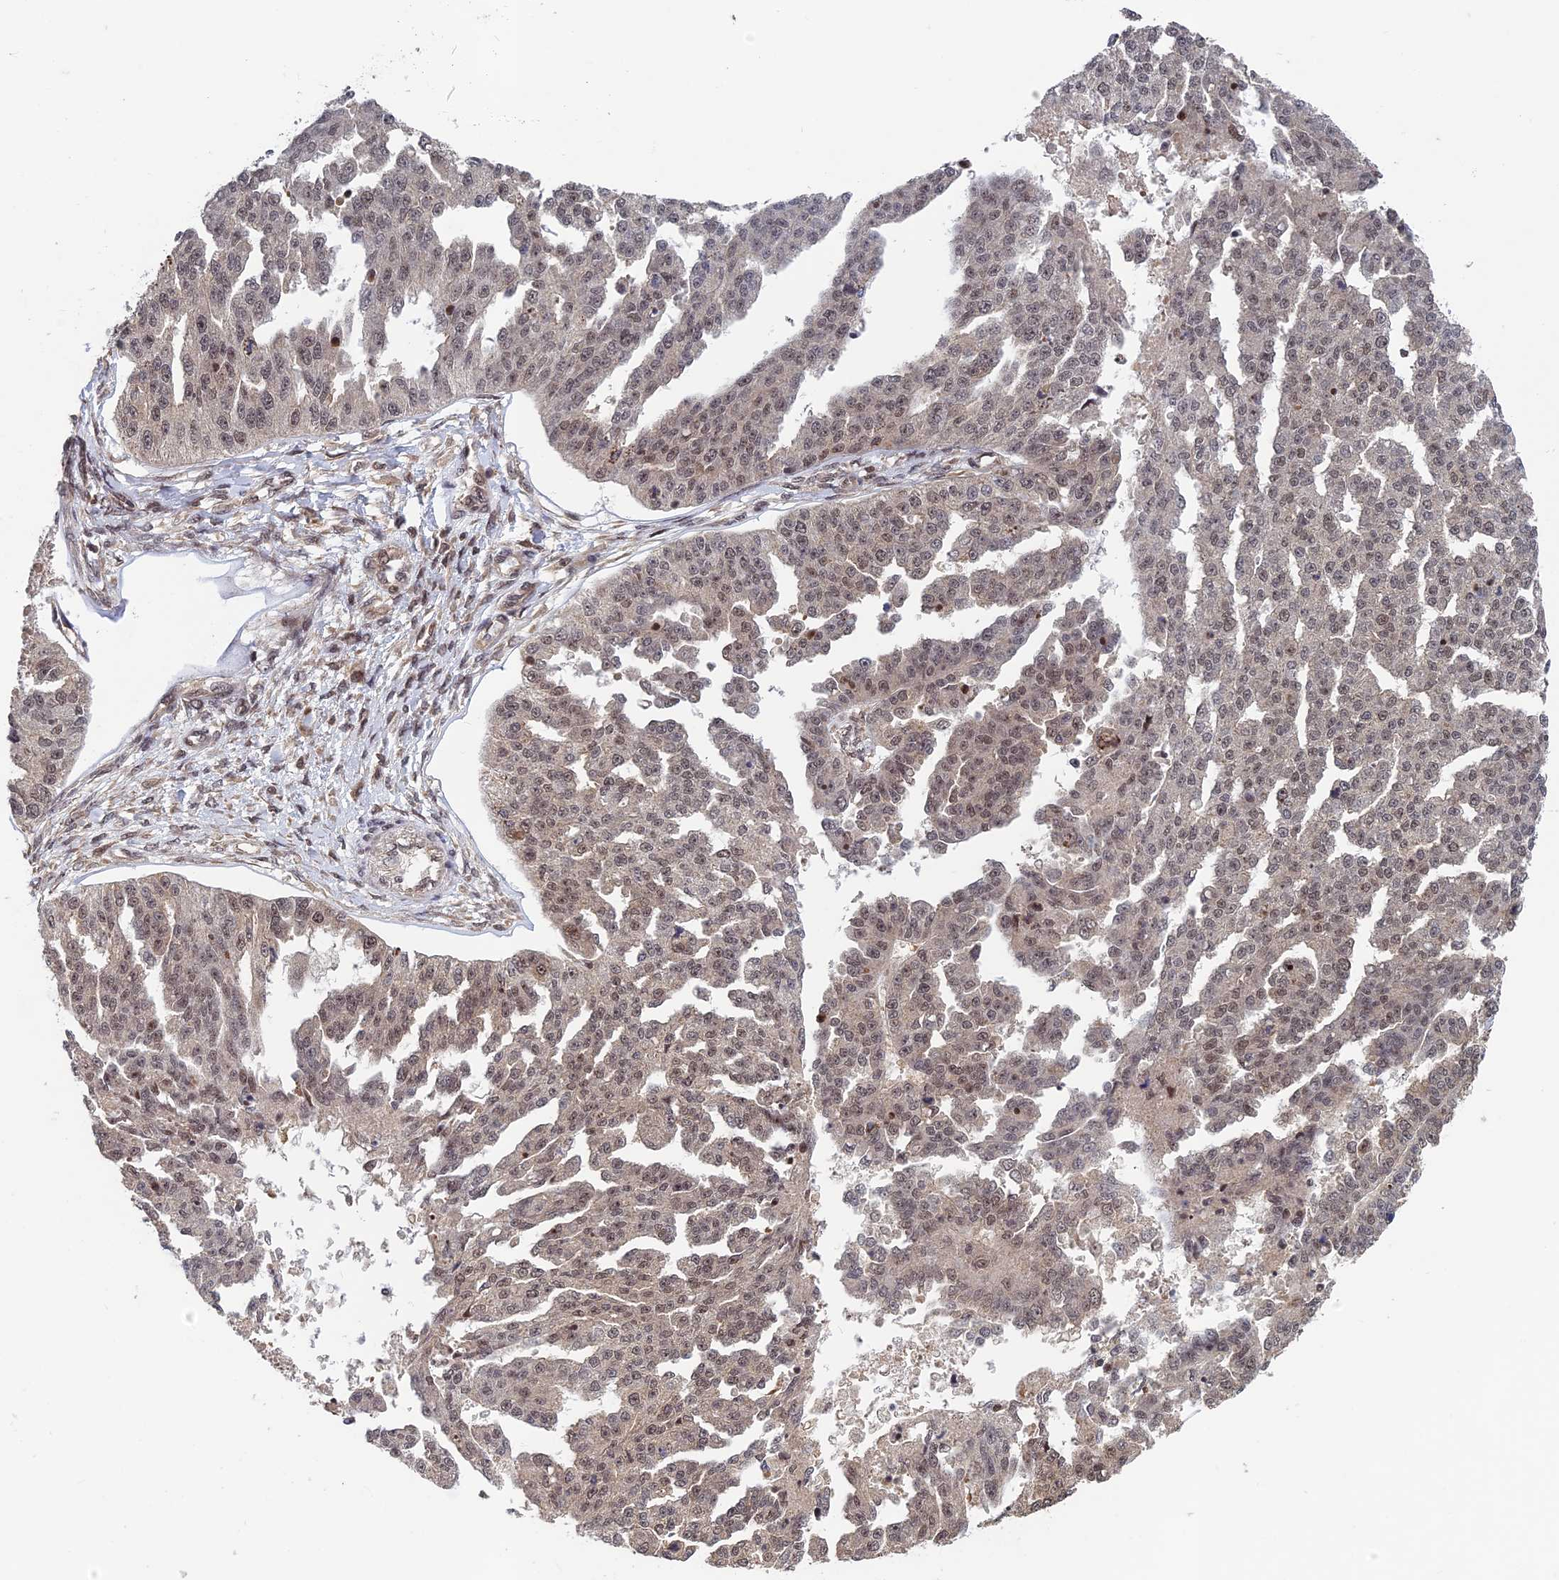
{"staining": {"intensity": "weak", "quantity": "25%-75%", "location": "nuclear"}, "tissue": "ovarian cancer", "cell_type": "Tumor cells", "image_type": "cancer", "snomed": [{"axis": "morphology", "description": "Cystadenocarcinoma, serous, NOS"}, {"axis": "topography", "description": "Ovary"}], "caption": "Immunohistochemistry of ovarian cancer (serous cystadenocarcinoma) demonstrates low levels of weak nuclear staining in about 25%-75% of tumor cells. The staining was performed using DAB to visualize the protein expression in brown, while the nuclei were stained in blue with hematoxylin (Magnification: 20x).", "gene": "FAM53C", "patient": {"sex": "female", "age": 58}}